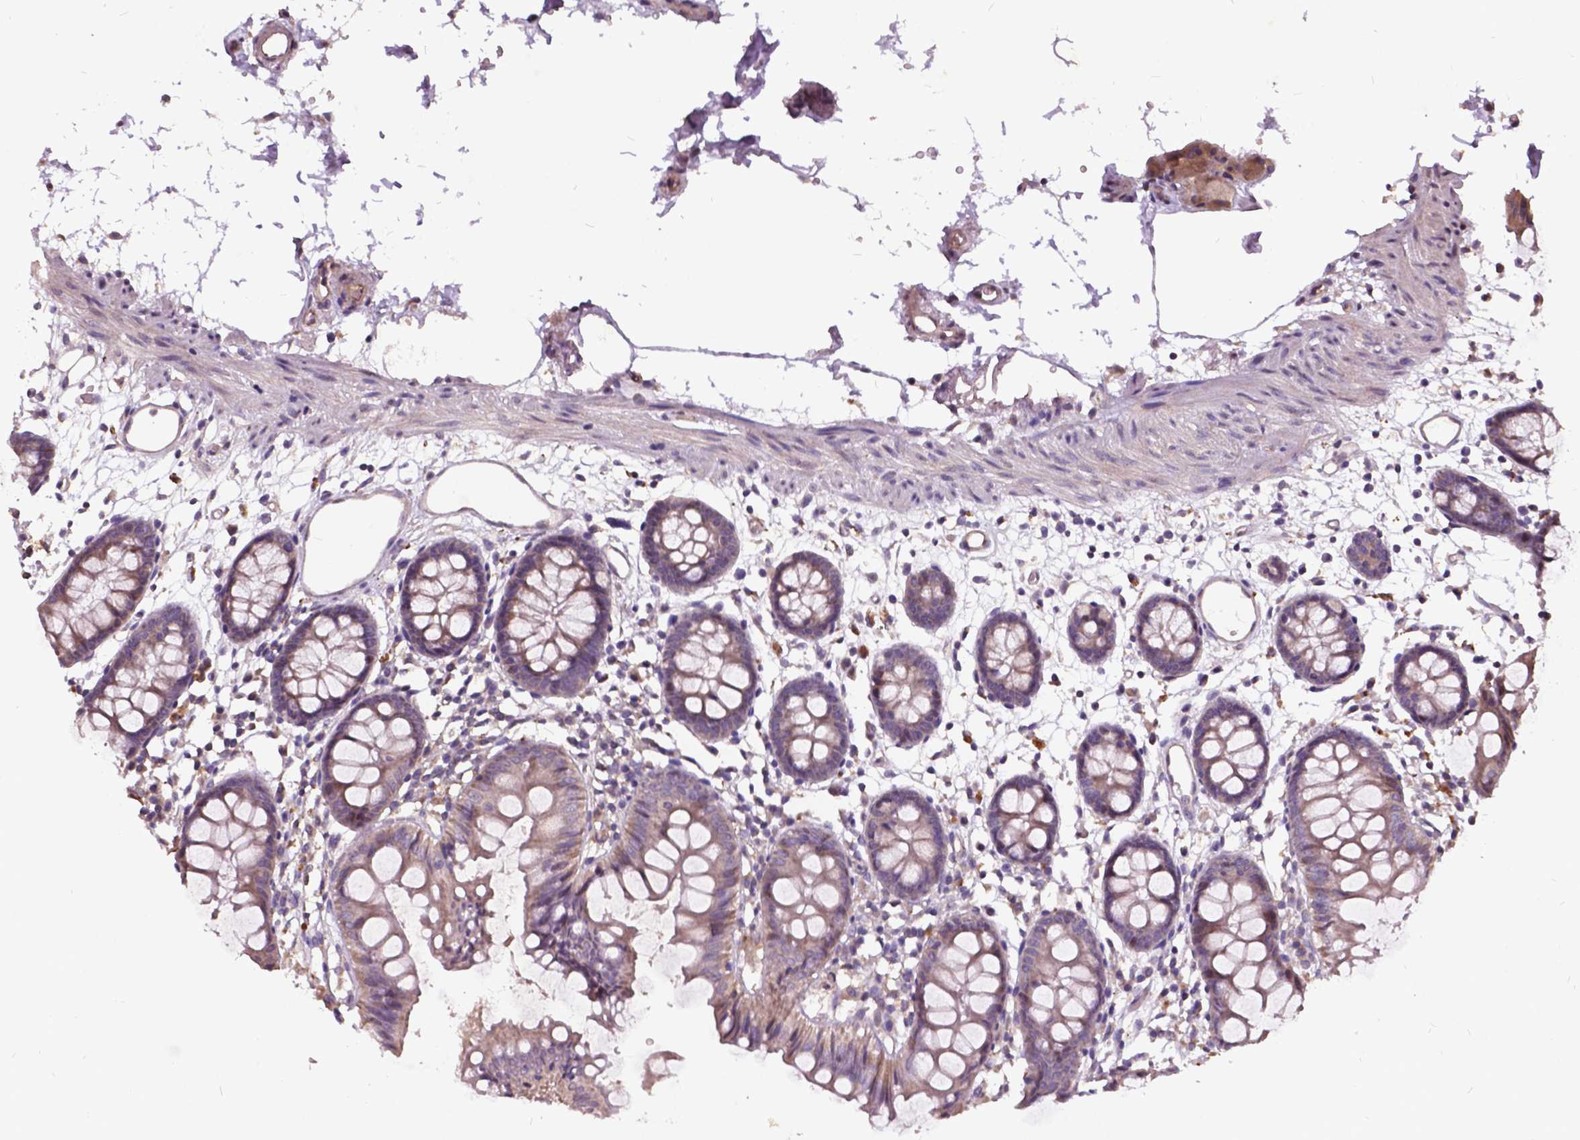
{"staining": {"intensity": "weak", "quantity": ">75%", "location": "cytoplasmic/membranous"}, "tissue": "colon", "cell_type": "Endothelial cells", "image_type": "normal", "snomed": [{"axis": "morphology", "description": "Normal tissue, NOS"}, {"axis": "topography", "description": "Colon"}], "caption": "Immunohistochemistry photomicrograph of normal colon: colon stained using IHC demonstrates low levels of weak protein expression localized specifically in the cytoplasmic/membranous of endothelial cells, appearing as a cytoplasmic/membranous brown color.", "gene": "AP1S3", "patient": {"sex": "female", "age": 84}}